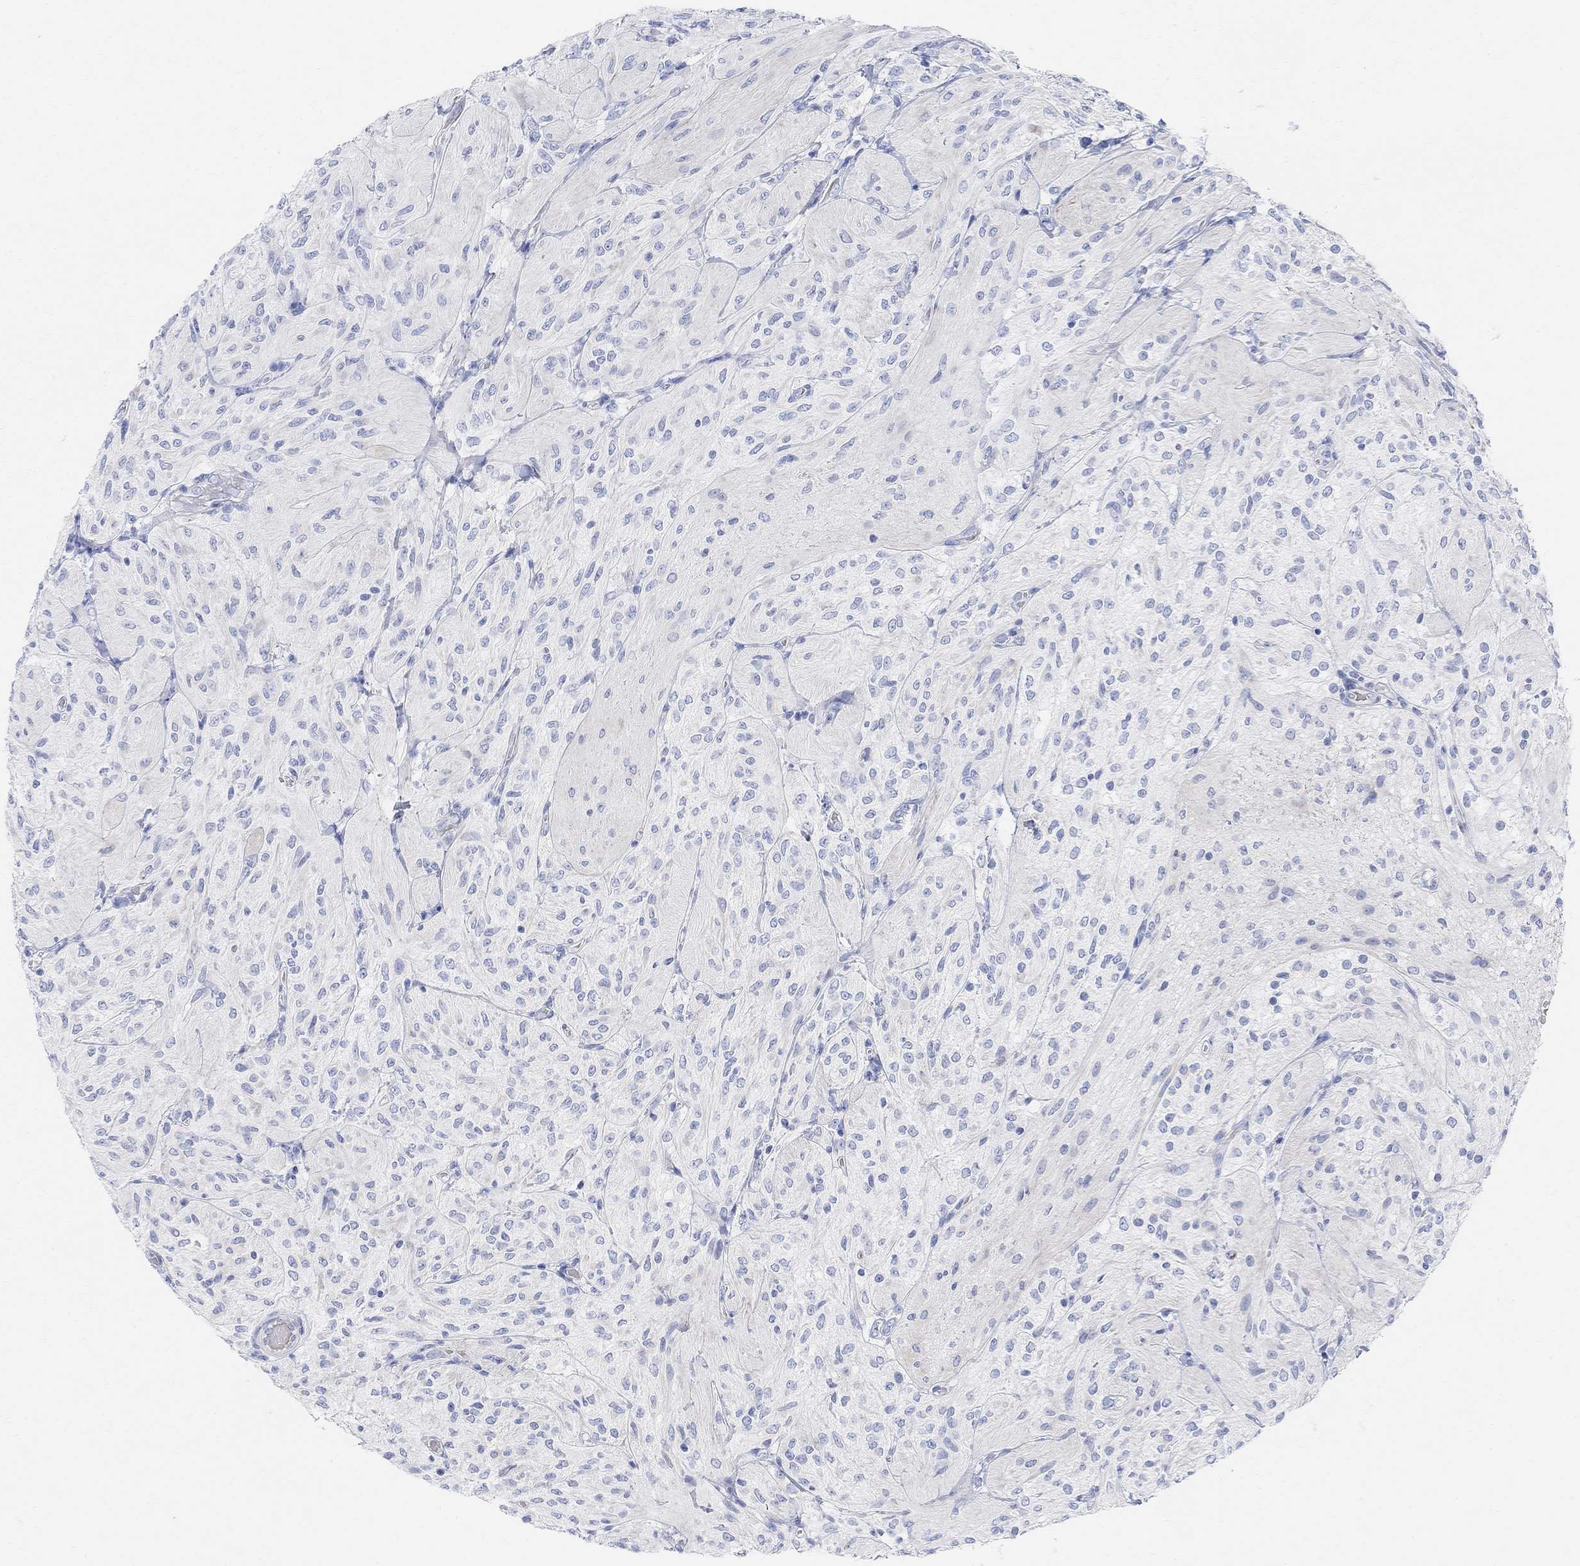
{"staining": {"intensity": "negative", "quantity": "none", "location": "none"}, "tissue": "glioma", "cell_type": "Tumor cells", "image_type": "cancer", "snomed": [{"axis": "morphology", "description": "Glioma, malignant, Low grade"}, {"axis": "topography", "description": "Brain"}], "caption": "Human malignant glioma (low-grade) stained for a protein using IHC exhibits no expression in tumor cells.", "gene": "RETNLB", "patient": {"sex": "male", "age": 3}}